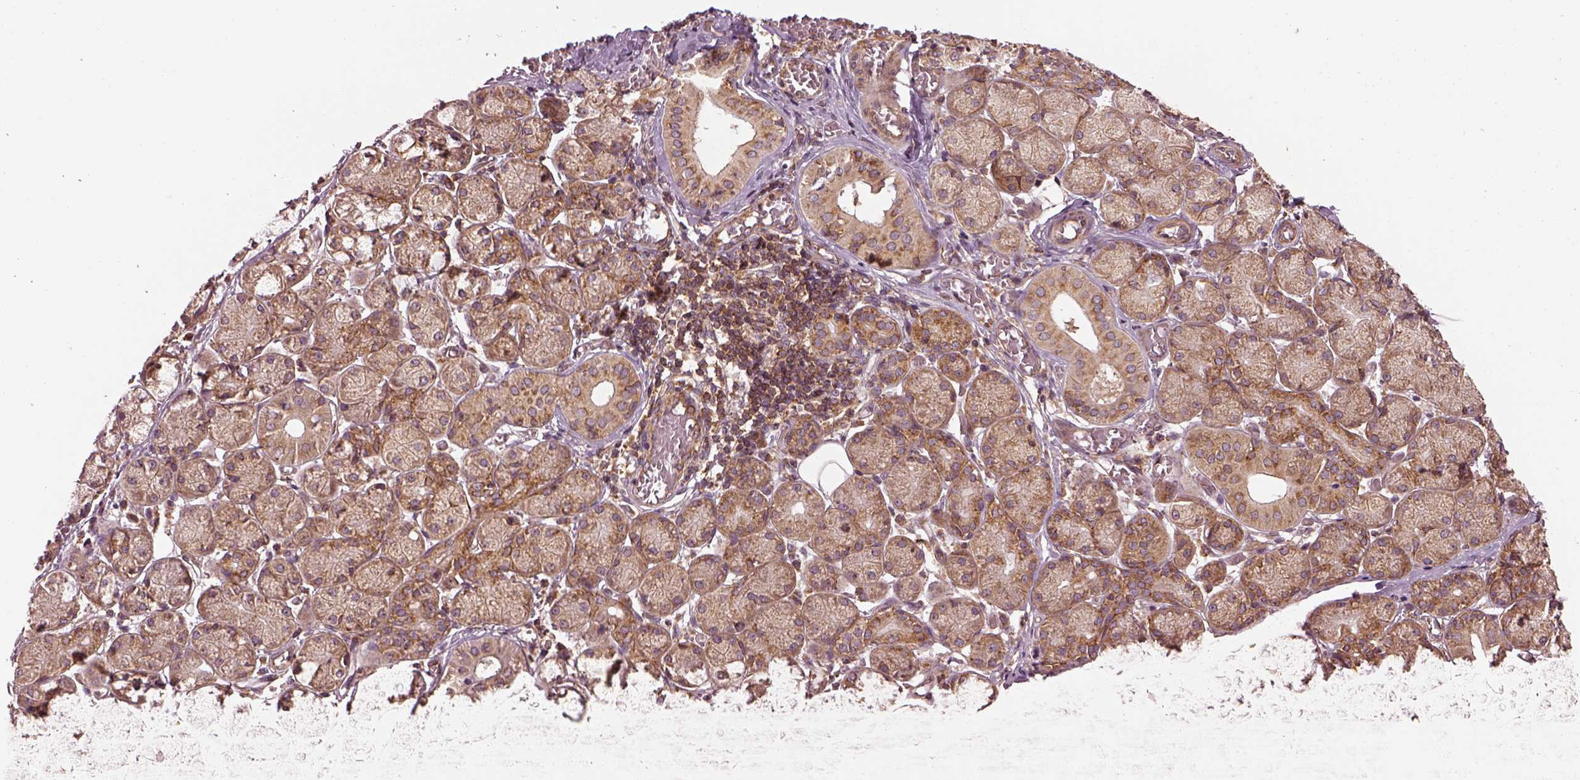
{"staining": {"intensity": "moderate", "quantity": ">75%", "location": "cytoplasmic/membranous"}, "tissue": "salivary gland", "cell_type": "Glandular cells", "image_type": "normal", "snomed": [{"axis": "morphology", "description": "Normal tissue, NOS"}, {"axis": "topography", "description": "Salivary gland"}, {"axis": "topography", "description": "Peripheral nerve tissue"}], "caption": "Salivary gland stained for a protein shows moderate cytoplasmic/membranous positivity in glandular cells. Nuclei are stained in blue.", "gene": "LSM14A", "patient": {"sex": "female", "age": 24}}